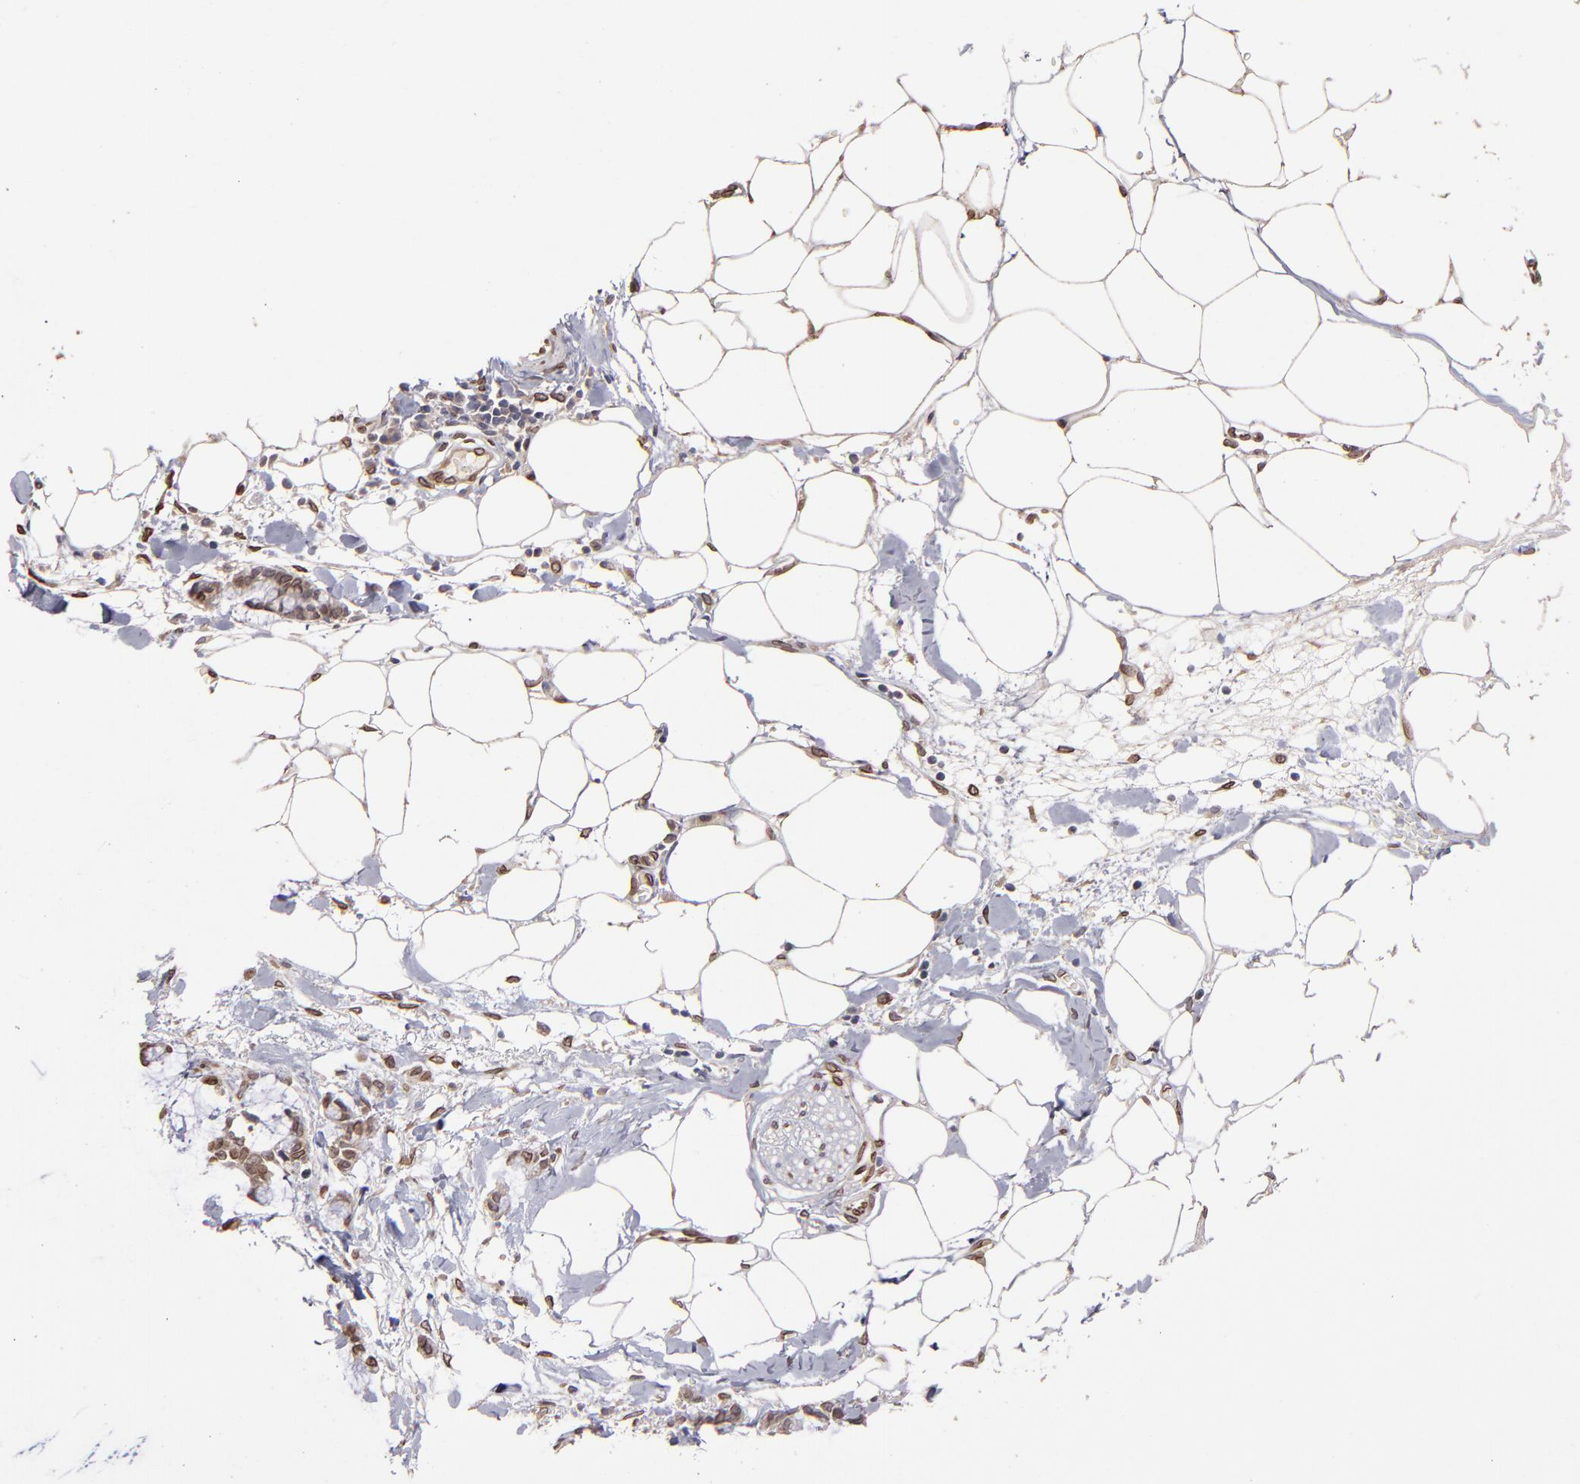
{"staining": {"intensity": "strong", "quantity": ">75%", "location": "cytoplasmic/membranous,nuclear"}, "tissue": "adipose tissue", "cell_type": "Adipocytes", "image_type": "normal", "snomed": [{"axis": "morphology", "description": "Normal tissue, NOS"}, {"axis": "morphology", "description": "Adenocarcinoma, NOS"}, {"axis": "topography", "description": "Colon"}, {"axis": "topography", "description": "Peripheral nerve tissue"}], "caption": "Brown immunohistochemical staining in normal human adipose tissue displays strong cytoplasmic/membranous,nuclear staining in about >75% of adipocytes. (Brightfield microscopy of DAB IHC at high magnification).", "gene": "PUM3", "patient": {"sex": "male", "age": 14}}